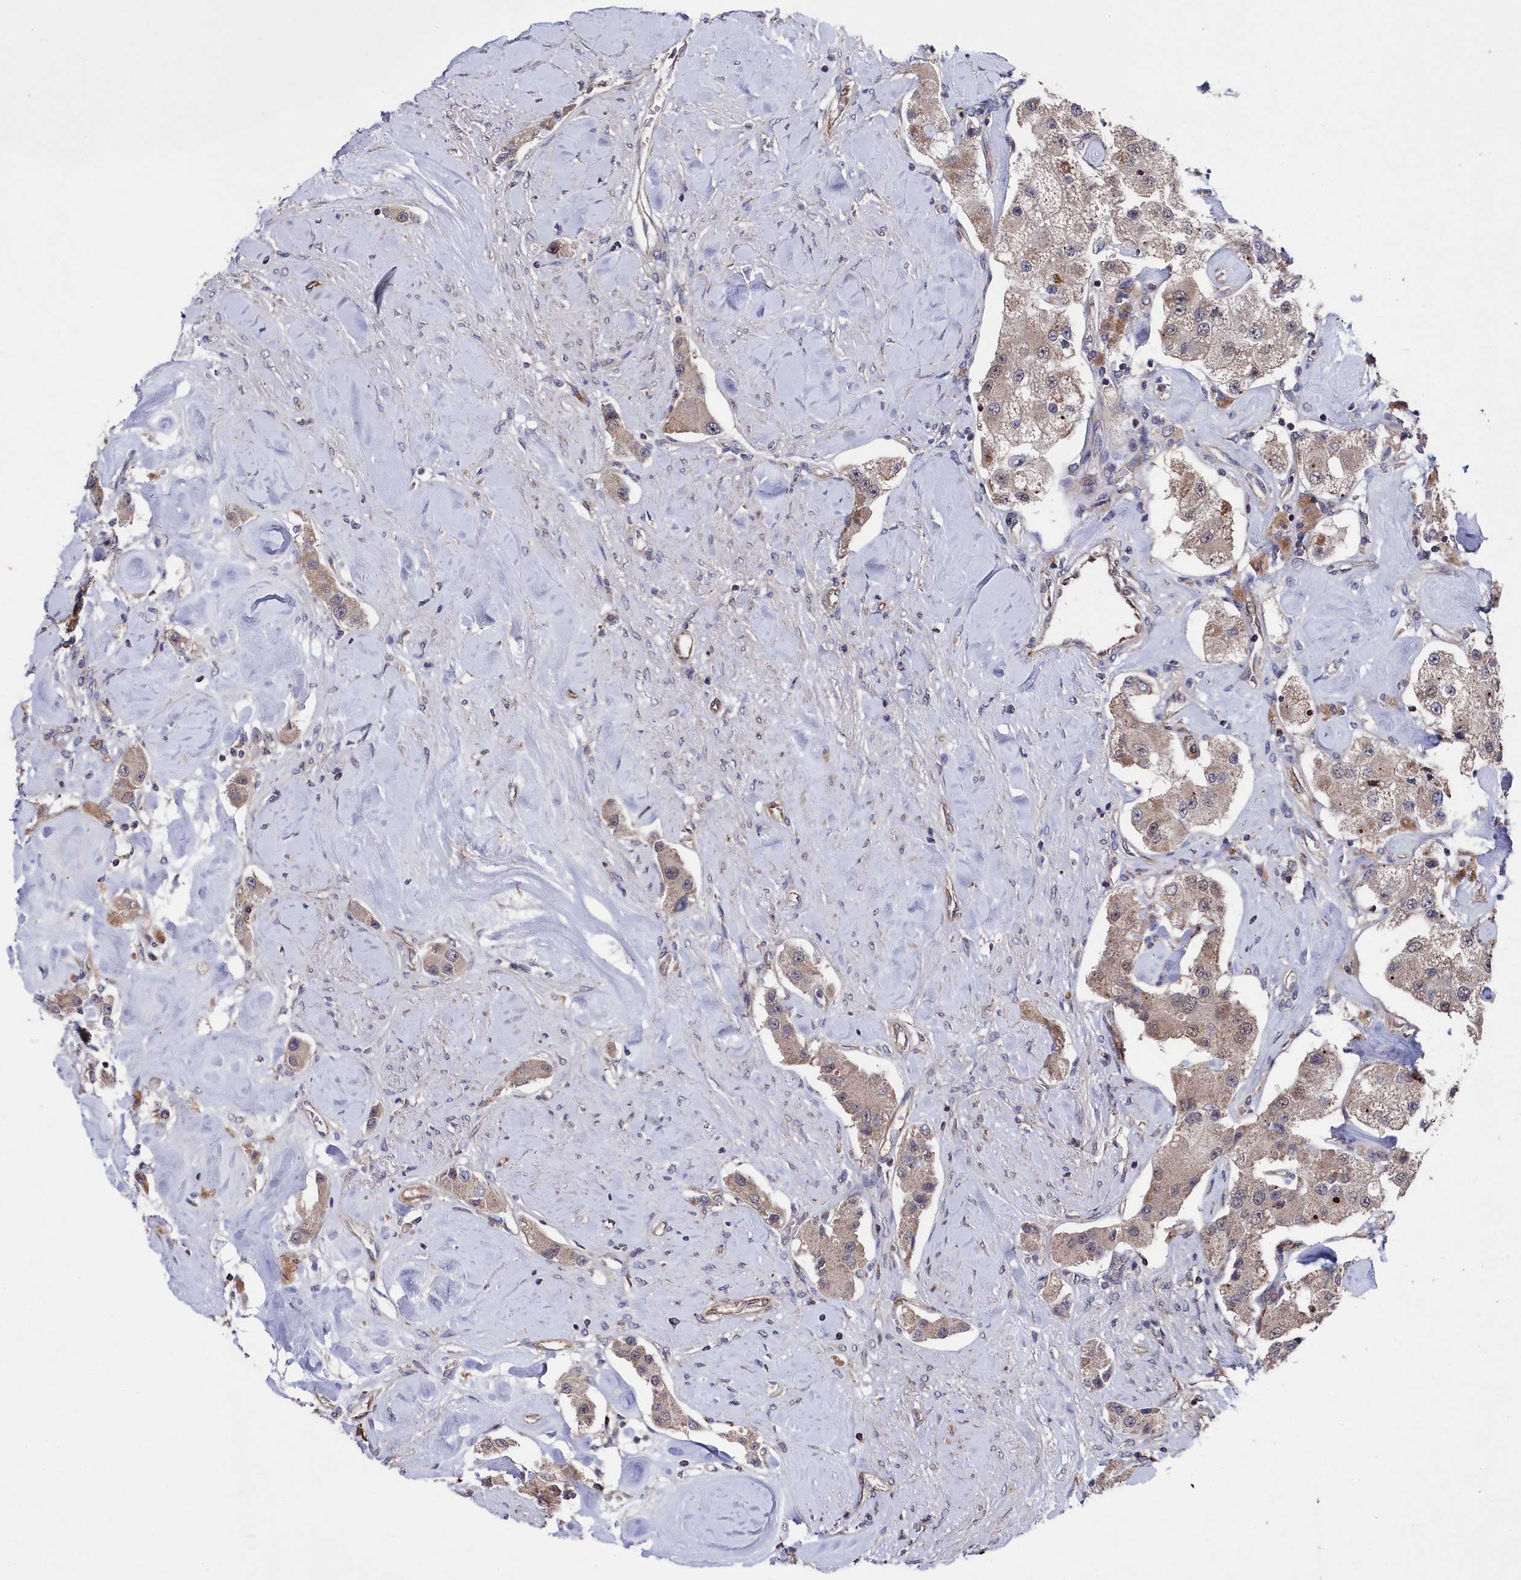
{"staining": {"intensity": "weak", "quantity": ">75%", "location": "cytoplasmic/membranous"}, "tissue": "carcinoid", "cell_type": "Tumor cells", "image_type": "cancer", "snomed": [{"axis": "morphology", "description": "Carcinoid, malignant, NOS"}, {"axis": "topography", "description": "Pancreas"}], "caption": "Immunohistochemical staining of malignant carcinoid shows low levels of weak cytoplasmic/membranous positivity in approximately >75% of tumor cells.", "gene": "SUPV3L1", "patient": {"sex": "male", "age": 41}}